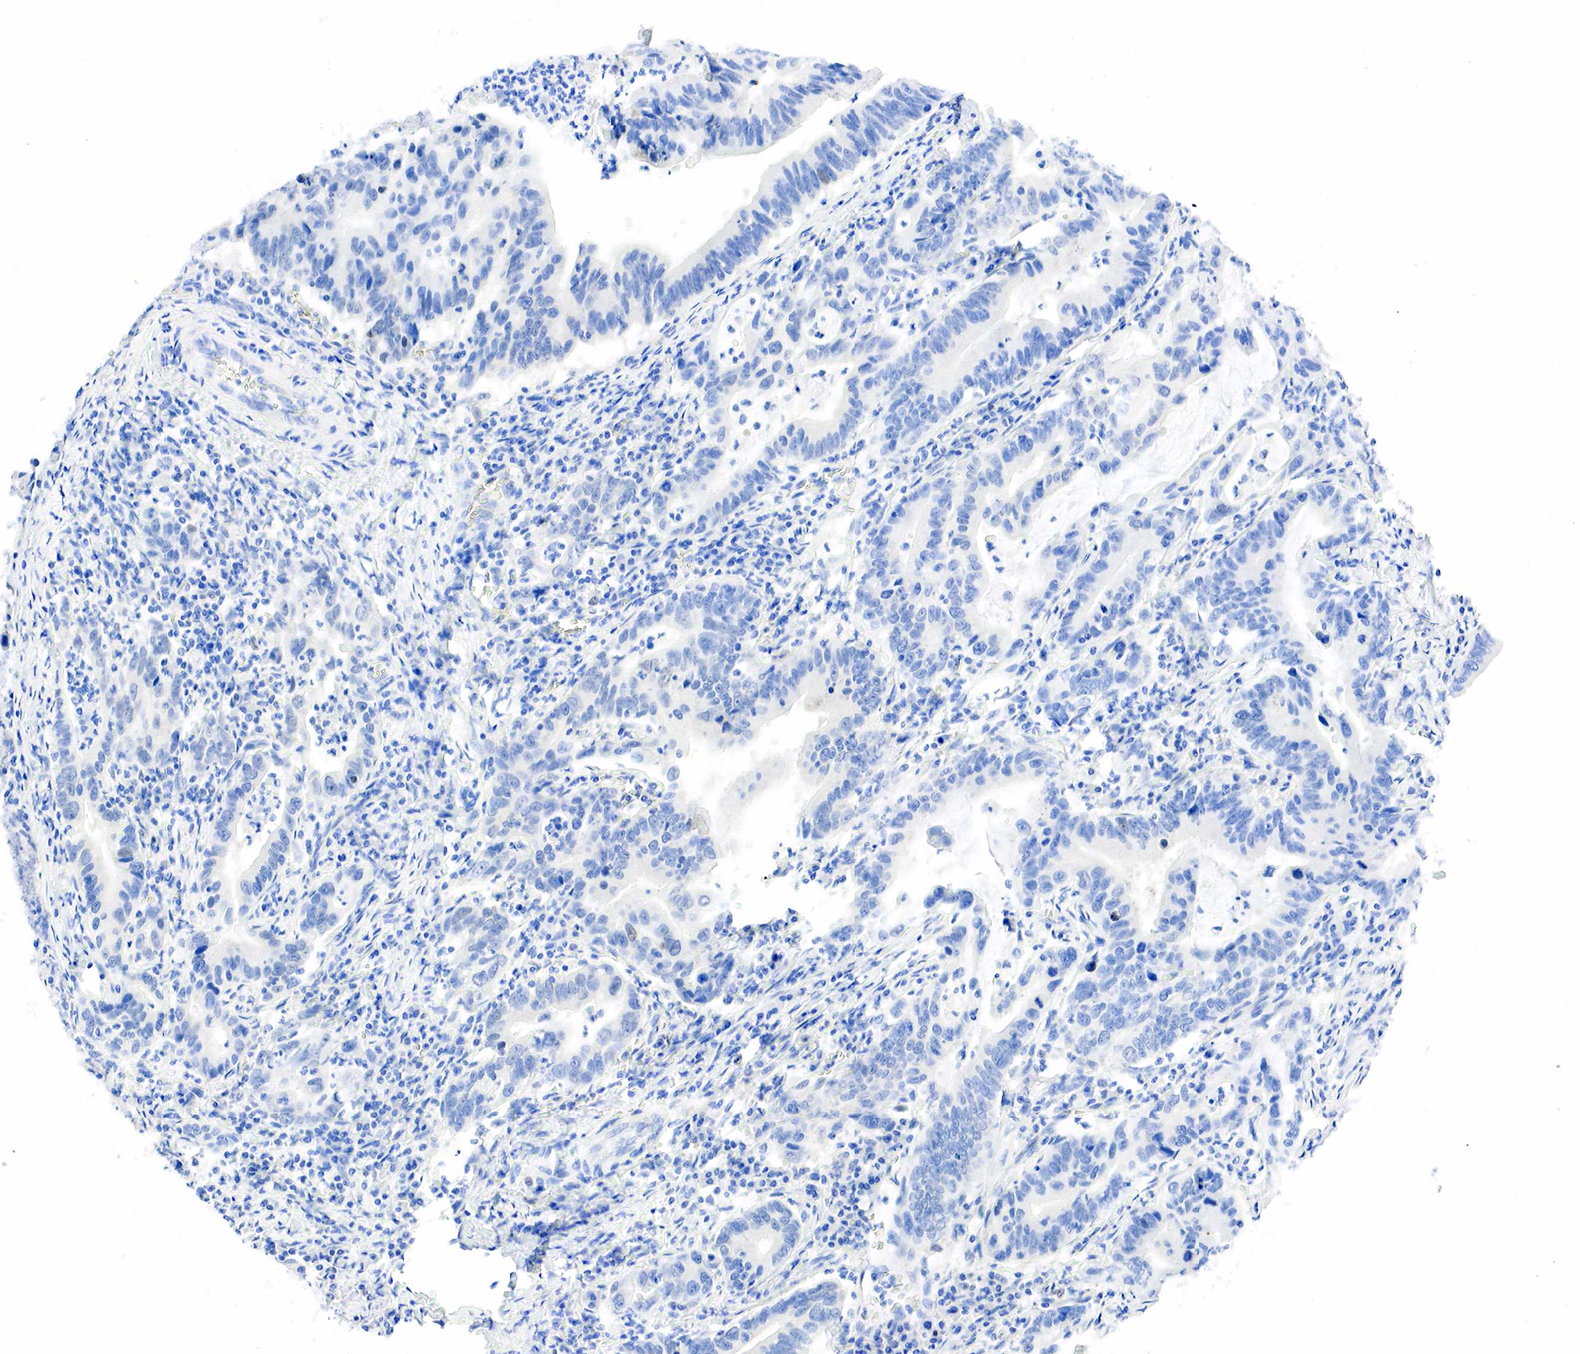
{"staining": {"intensity": "negative", "quantity": "none", "location": "none"}, "tissue": "stomach cancer", "cell_type": "Tumor cells", "image_type": "cancer", "snomed": [{"axis": "morphology", "description": "Adenocarcinoma, NOS"}, {"axis": "topography", "description": "Stomach, upper"}], "caption": "DAB (3,3'-diaminobenzidine) immunohistochemical staining of human stomach adenocarcinoma exhibits no significant positivity in tumor cells.", "gene": "PGR", "patient": {"sex": "male", "age": 63}}